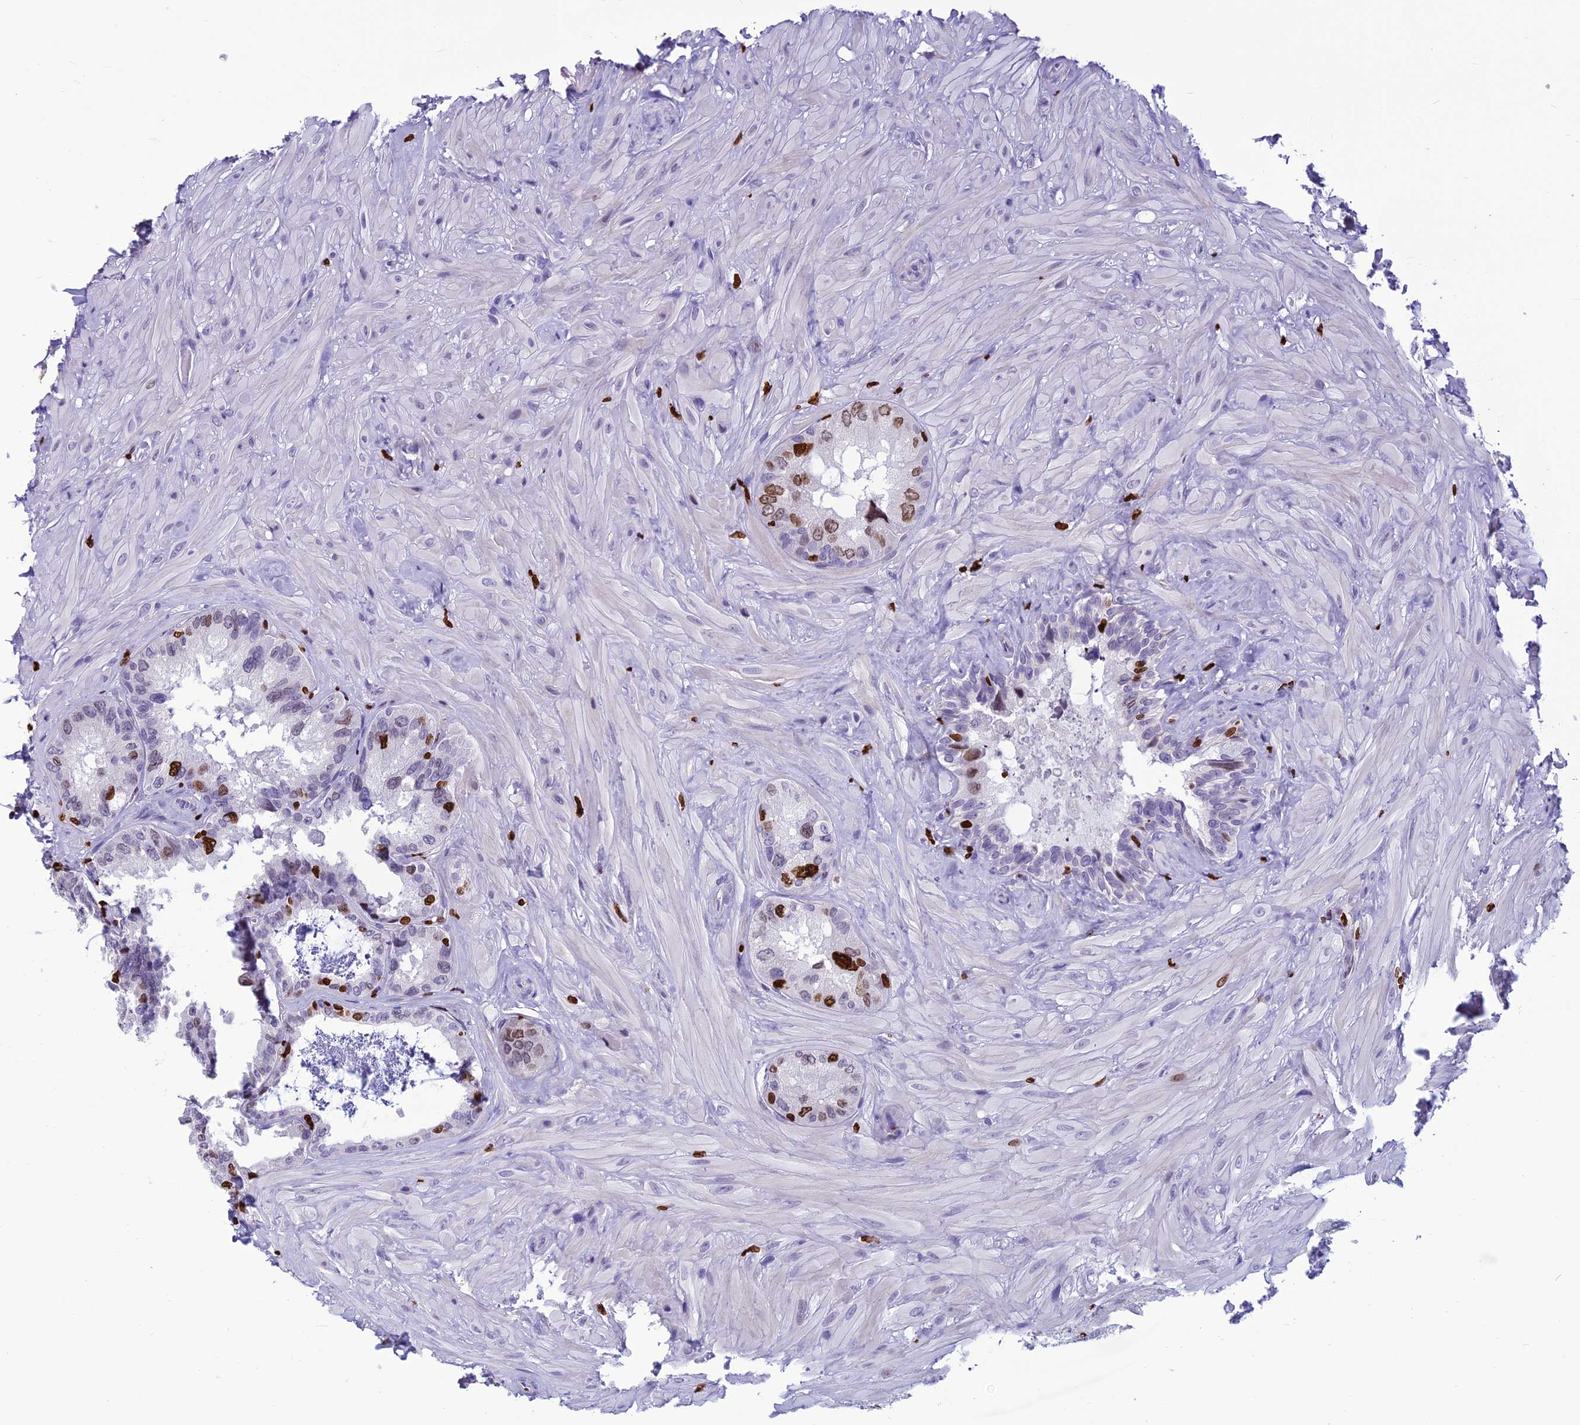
{"staining": {"intensity": "strong", "quantity": "<25%", "location": "nuclear"}, "tissue": "seminal vesicle", "cell_type": "Glandular cells", "image_type": "normal", "snomed": [{"axis": "morphology", "description": "Normal tissue, NOS"}, {"axis": "topography", "description": "Seminal veicle"}, {"axis": "topography", "description": "Peripheral nerve tissue"}], "caption": "An immunohistochemistry photomicrograph of benign tissue is shown. Protein staining in brown shows strong nuclear positivity in seminal vesicle within glandular cells.", "gene": "AKAP17A", "patient": {"sex": "male", "age": 67}}